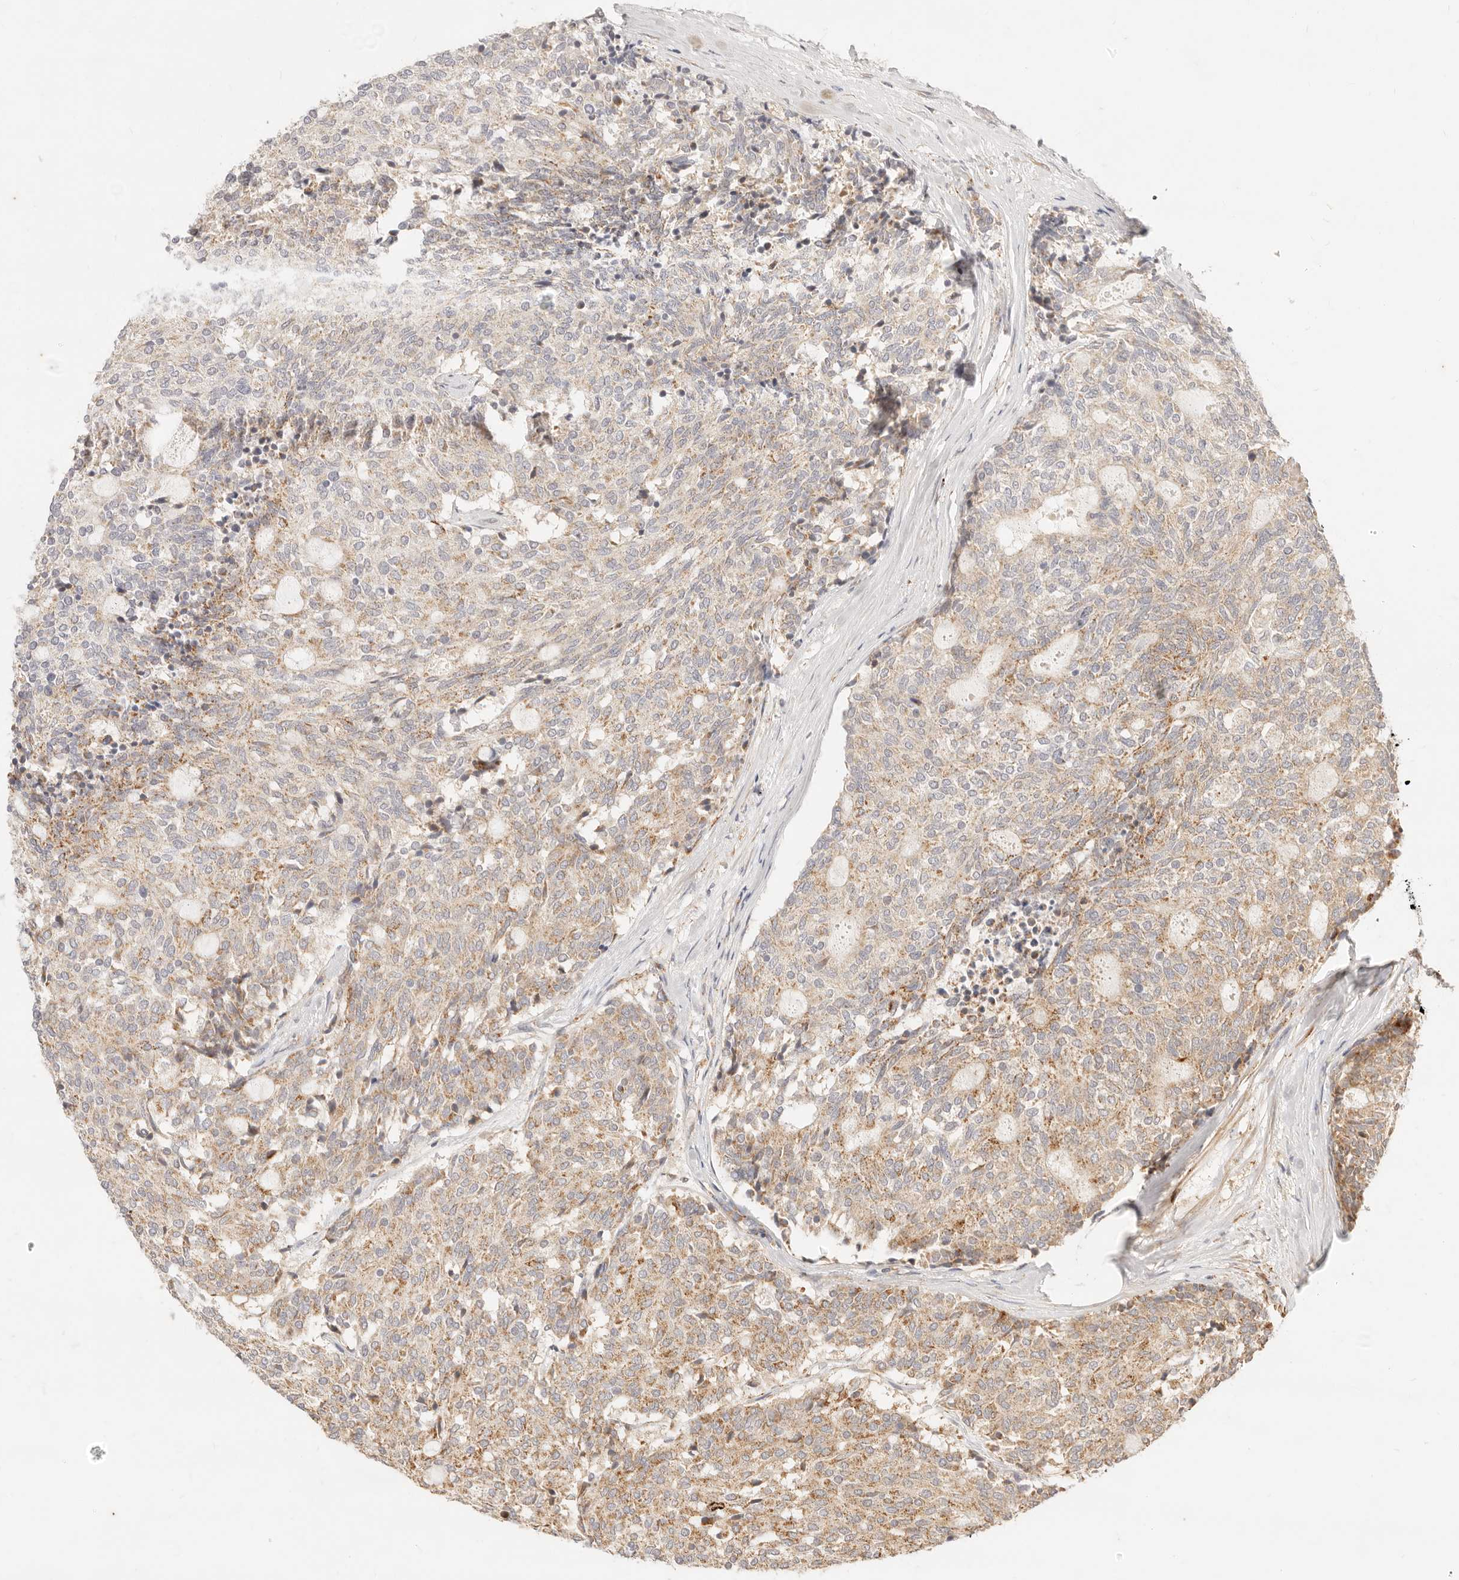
{"staining": {"intensity": "moderate", "quantity": ">75%", "location": "cytoplasmic/membranous"}, "tissue": "carcinoid", "cell_type": "Tumor cells", "image_type": "cancer", "snomed": [{"axis": "morphology", "description": "Carcinoid, malignant, NOS"}, {"axis": "topography", "description": "Pancreas"}], "caption": "Immunohistochemical staining of carcinoid demonstrates medium levels of moderate cytoplasmic/membranous protein positivity in about >75% of tumor cells. The staining was performed using DAB, with brown indicating positive protein expression. Nuclei are stained blue with hematoxylin.", "gene": "RUBCNL", "patient": {"sex": "female", "age": 54}}